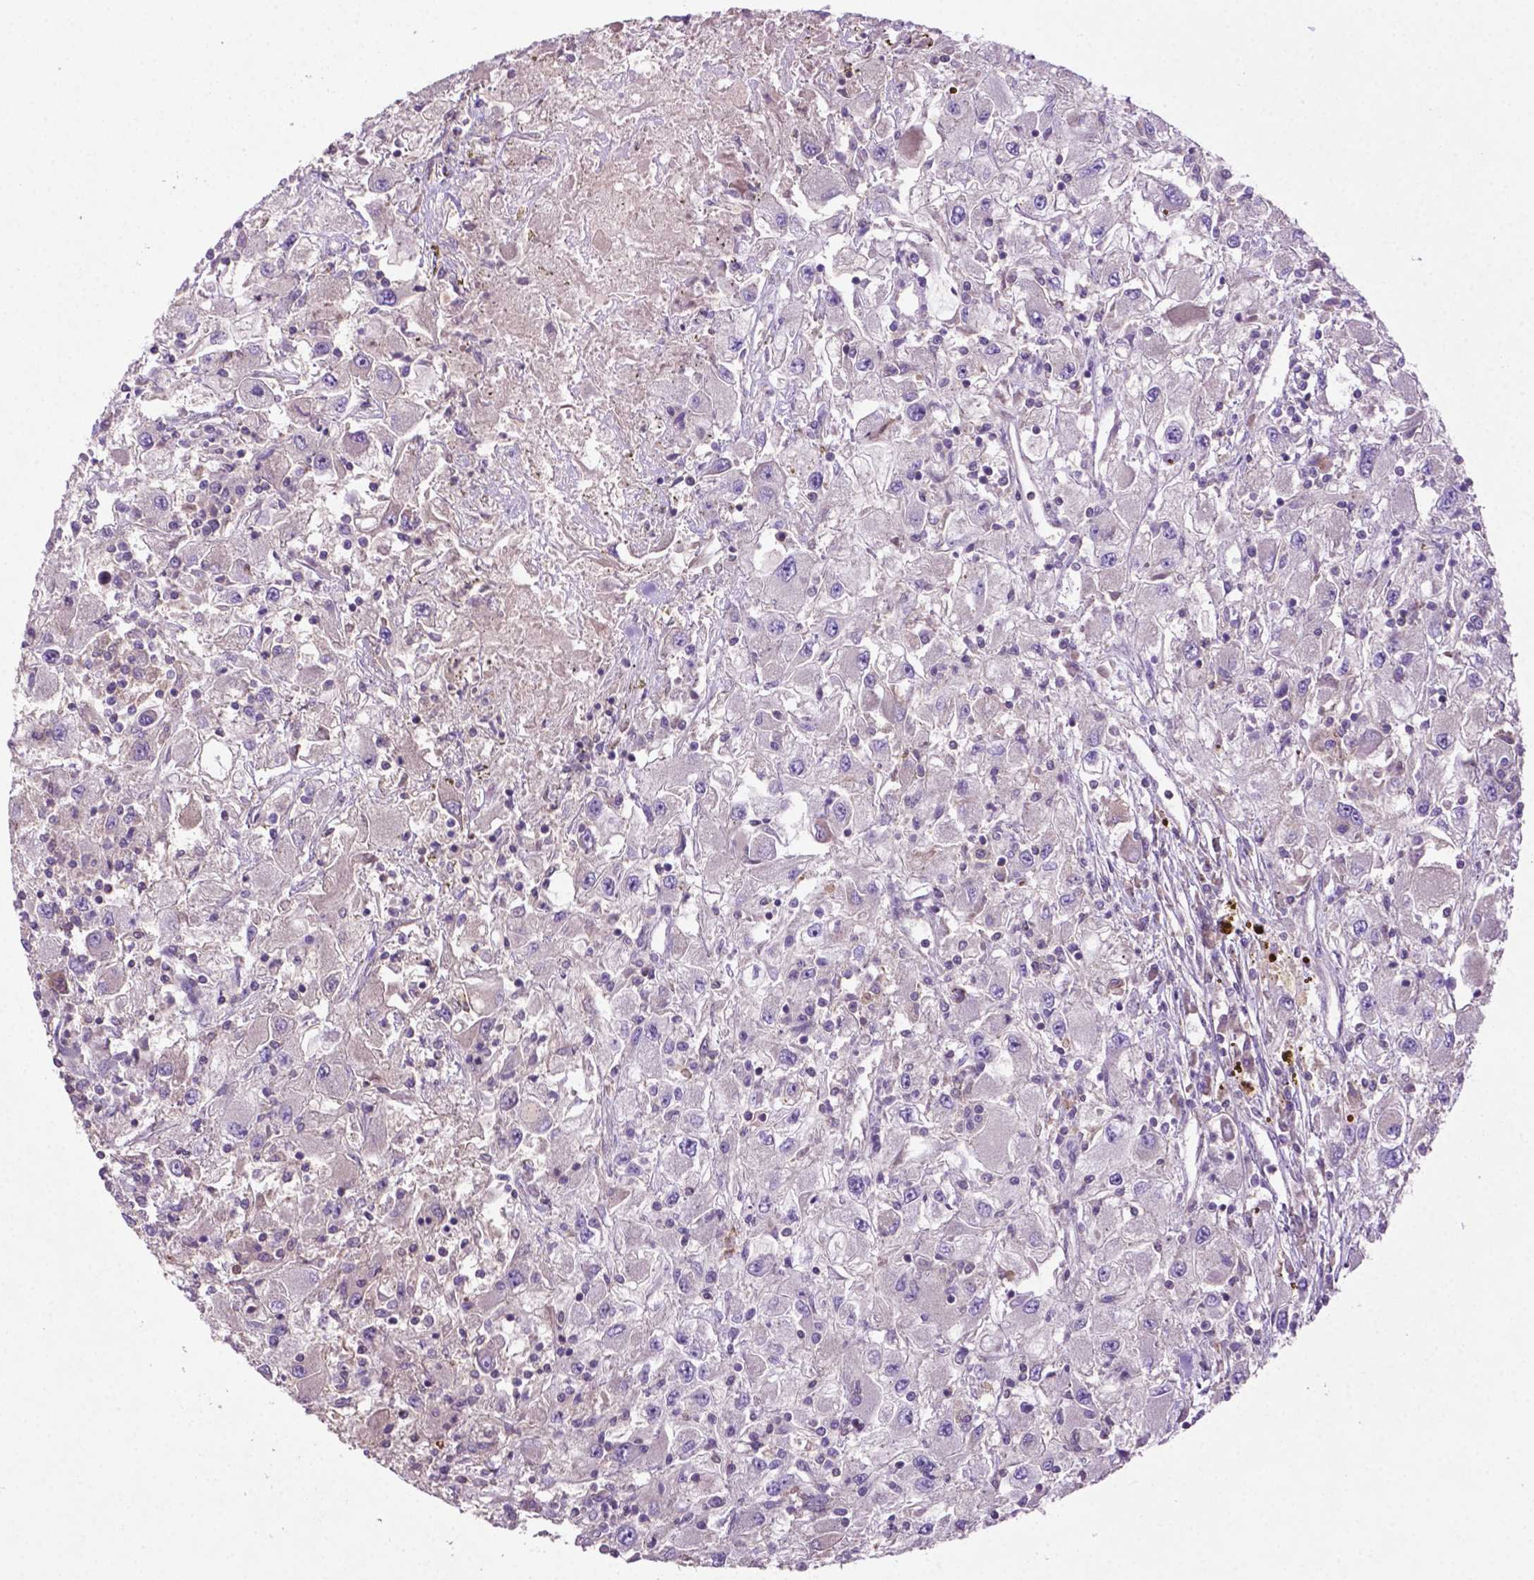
{"staining": {"intensity": "negative", "quantity": "none", "location": "none"}, "tissue": "renal cancer", "cell_type": "Tumor cells", "image_type": "cancer", "snomed": [{"axis": "morphology", "description": "Adenocarcinoma, NOS"}, {"axis": "topography", "description": "Kidney"}], "caption": "DAB (3,3'-diaminobenzidine) immunohistochemical staining of renal cancer (adenocarcinoma) demonstrates no significant positivity in tumor cells.", "gene": "BMP4", "patient": {"sex": "female", "age": 67}}